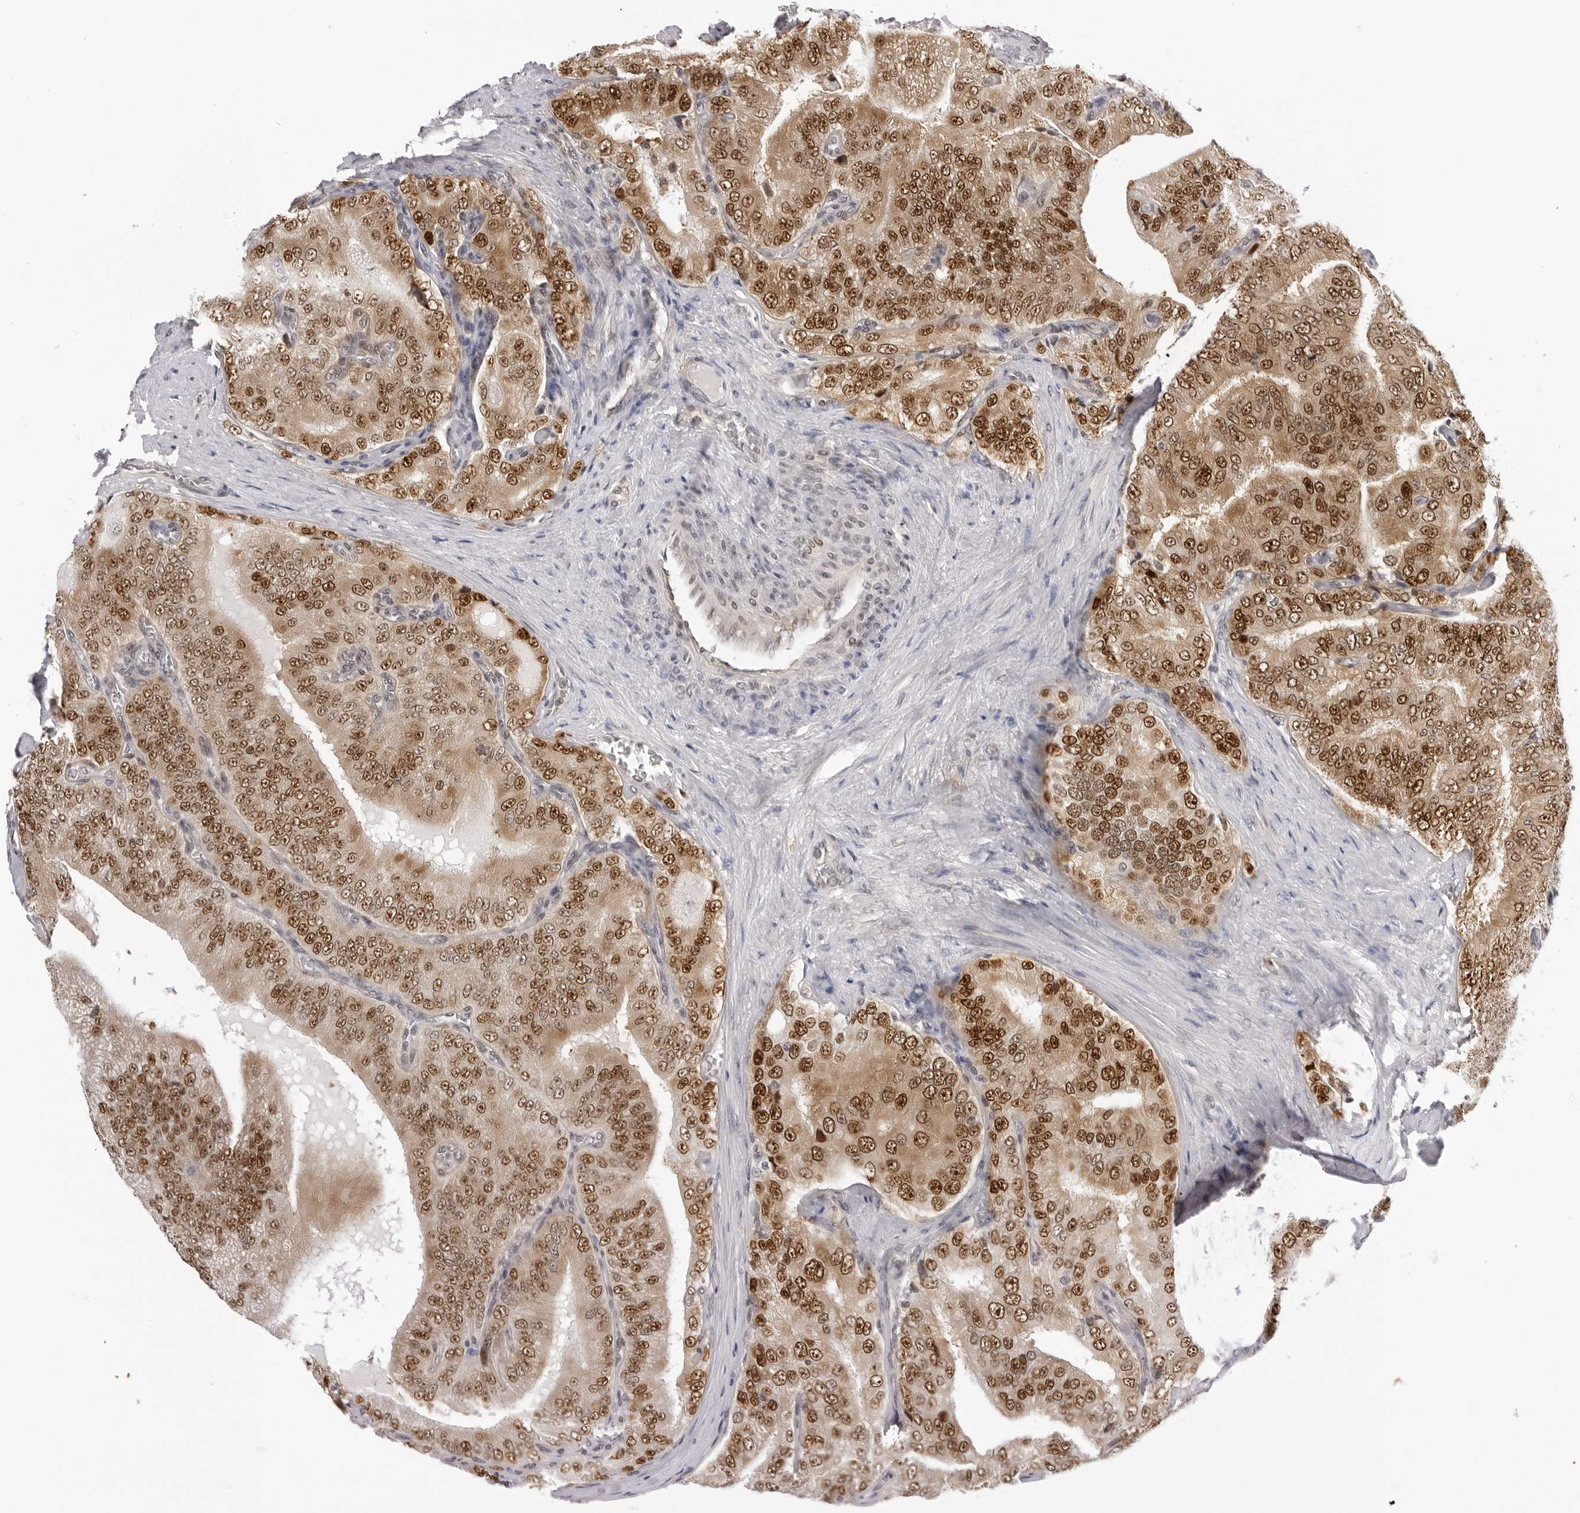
{"staining": {"intensity": "strong", "quantity": ">75%", "location": "nuclear"}, "tissue": "prostate cancer", "cell_type": "Tumor cells", "image_type": "cancer", "snomed": [{"axis": "morphology", "description": "Adenocarcinoma, High grade"}, {"axis": "topography", "description": "Prostate"}], "caption": "Tumor cells demonstrate high levels of strong nuclear positivity in about >75% of cells in human prostate adenocarcinoma (high-grade).", "gene": "WDR77", "patient": {"sex": "male", "age": 58}}